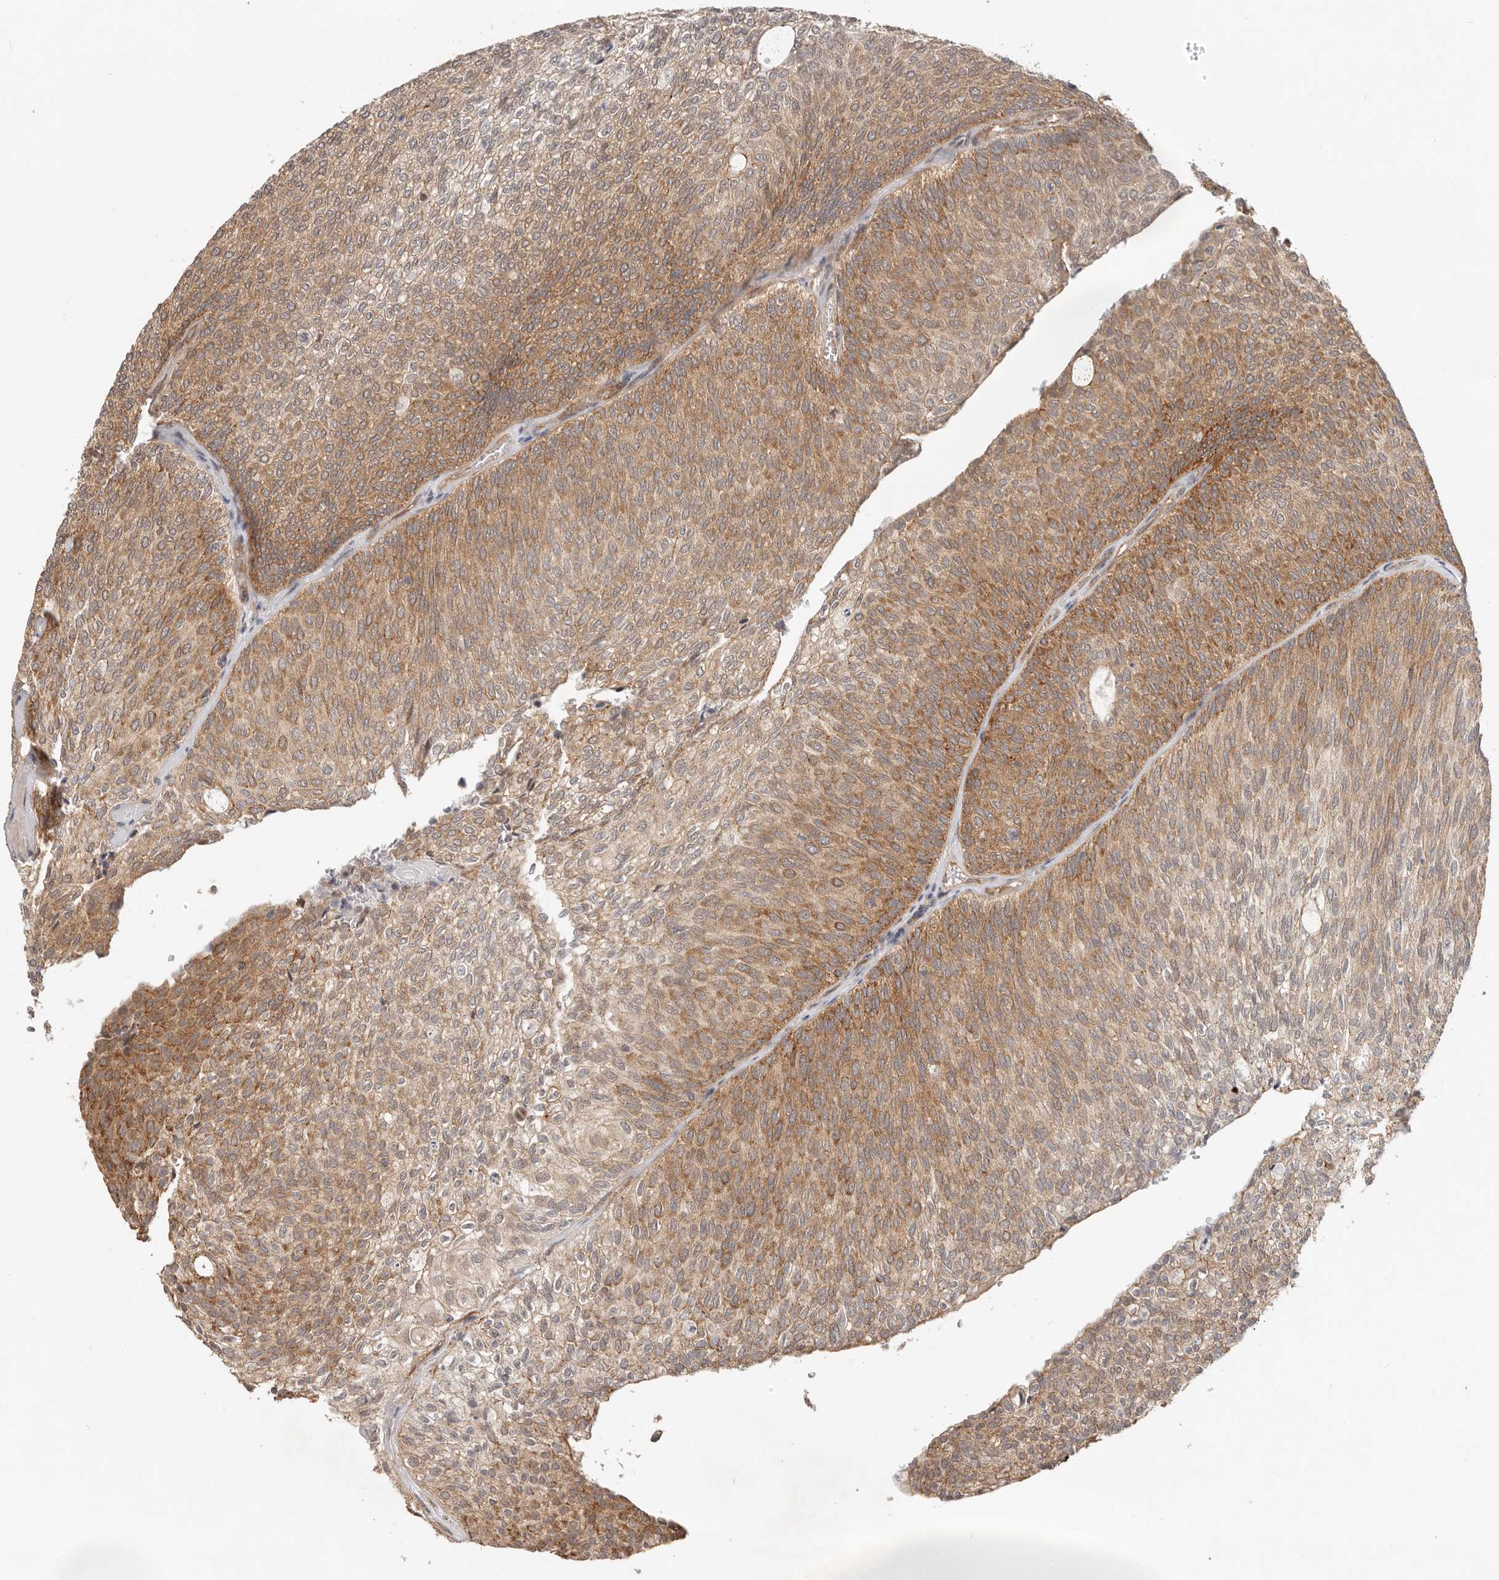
{"staining": {"intensity": "moderate", "quantity": ">75%", "location": "cytoplasmic/membranous"}, "tissue": "urothelial cancer", "cell_type": "Tumor cells", "image_type": "cancer", "snomed": [{"axis": "morphology", "description": "Urothelial carcinoma, Low grade"}, {"axis": "topography", "description": "Urinary bladder"}], "caption": "This photomicrograph exhibits immunohistochemistry staining of urothelial cancer, with medium moderate cytoplasmic/membranous staining in approximately >75% of tumor cells.", "gene": "USP49", "patient": {"sex": "female", "age": 79}}